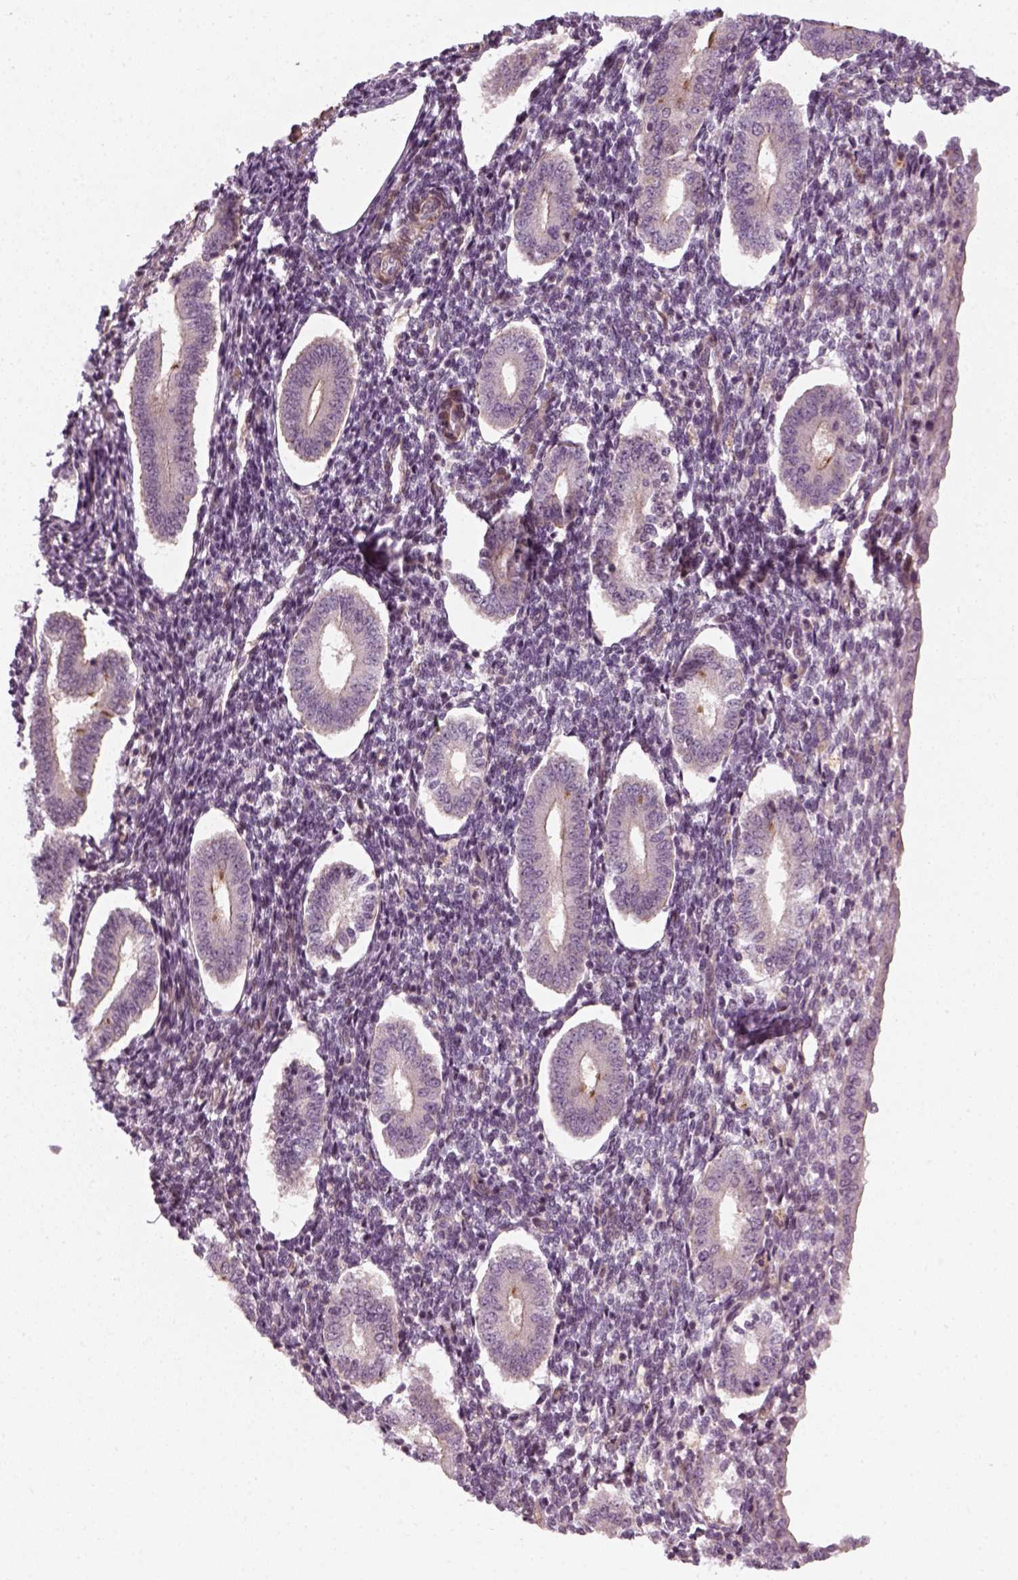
{"staining": {"intensity": "negative", "quantity": "none", "location": "none"}, "tissue": "endometrium", "cell_type": "Cells in endometrial stroma", "image_type": "normal", "snomed": [{"axis": "morphology", "description": "Normal tissue, NOS"}, {"axis": "topography", "description": "Endometrium"}], "caption": "This is an IHC histopathology image of unremarkable human endometrium. There is no staining in cells in endometrial stroma.", "gene": "DNASE1L1", "patient": {"sex": "female", "age": 40}}